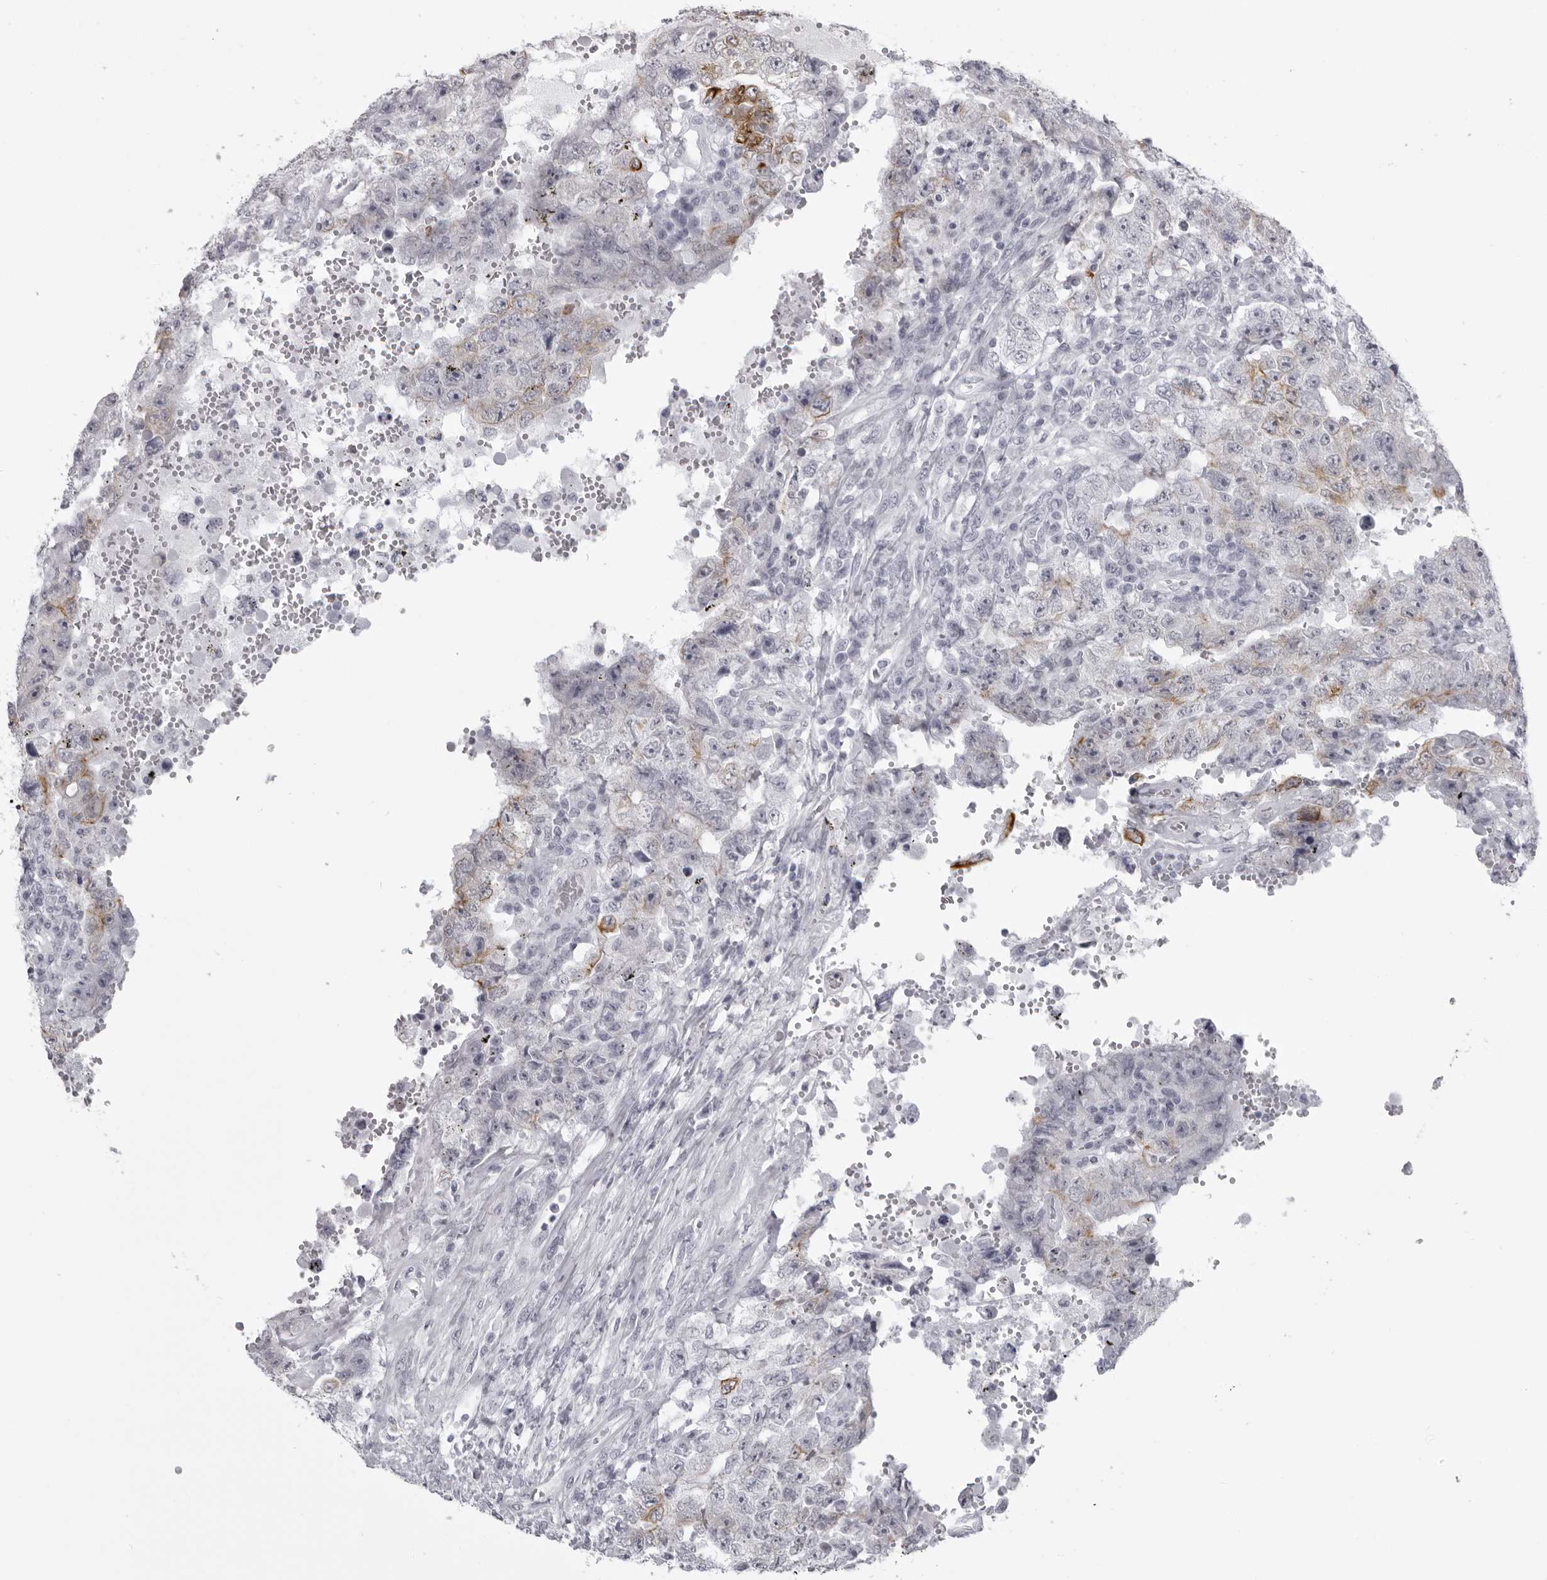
{"staining": {"intensity": "moderate", "quantity": "25%-75%", "location": "cytoplasmic/membranous"}, "tissue": "testis cancer", "cell_type": "Tumor cells", "image_type": "cancer", "snomed": [{"axis": "morphology", "description": "Carcinoma, Embryonal, NOS"}, {"axis": "topography", "description": "Testis"}], "caption": "Immunohistochemistry (IHC) photomicrograph of human testis embryonal carcinoma stained for a protein (brown), which demonstrates medium levels of moderate cytoplasmic/membranous expression in about 25%-75% of tumor cells.", "gene": "UROD", "patient": {"sex": "male", "age": 26}}